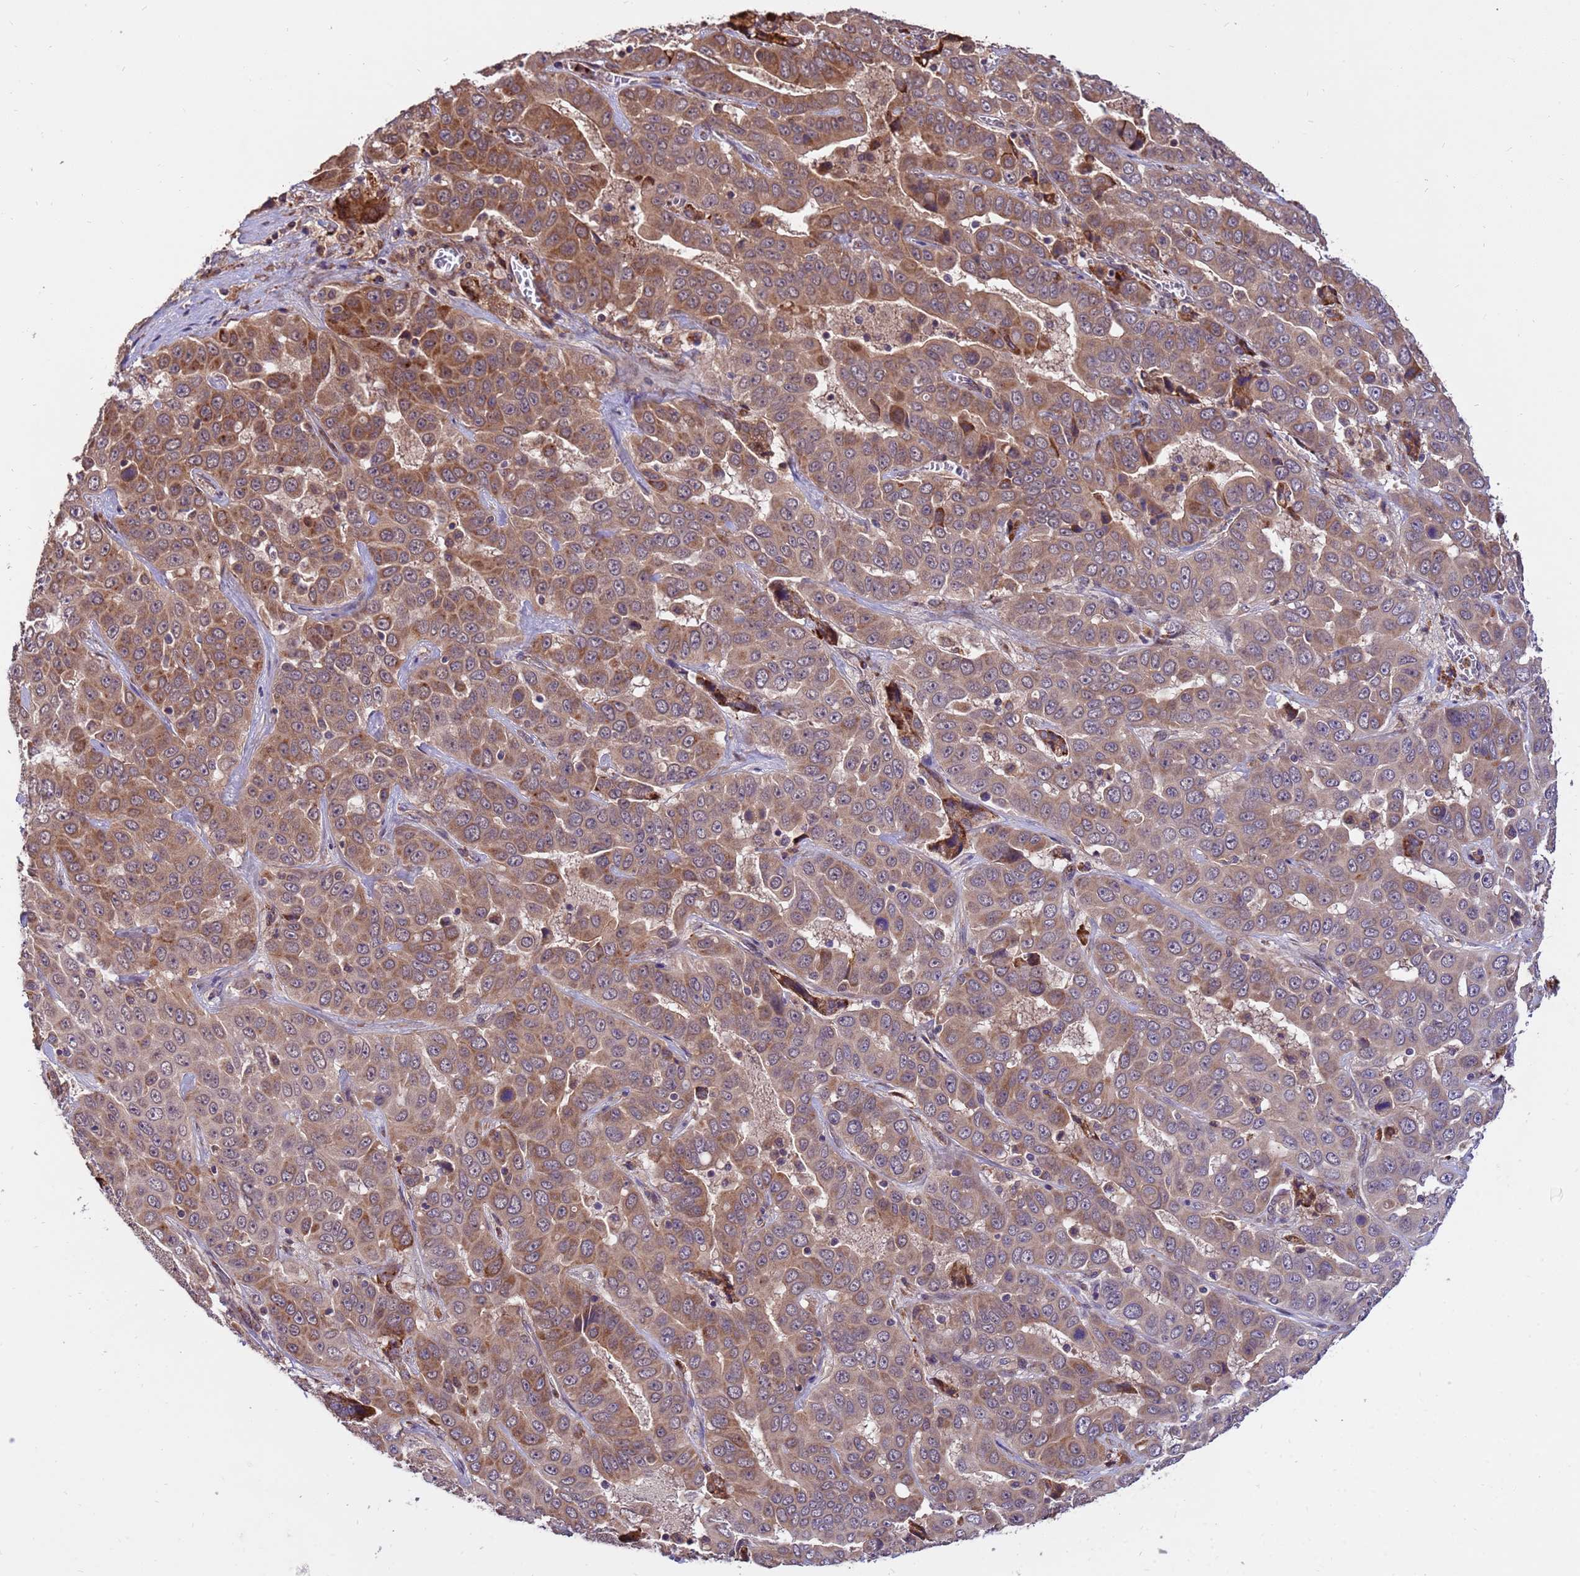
{"staining": {"intensity": "moderate", "quantity": ">75%", "location": "cytoplasmic/membranous"}, "tissue": "liver cancer", "cell_type": "Tumor cells", "image_type": "cancer", "snomed": [{"axis": "morphology", "description": "Cholangiocarcinoma"}, {"axis": "topography", "description": "Liver"}], "caption": "Immunohistochemical staining of human liver cancer (cholangiocarcinoma) demonstrates moderate cytoplasmic/membranous protein expression in approximately >75% of tumor cells.", "gene": "ZNF619", "patient": {"sex": "female", "age": 52}}